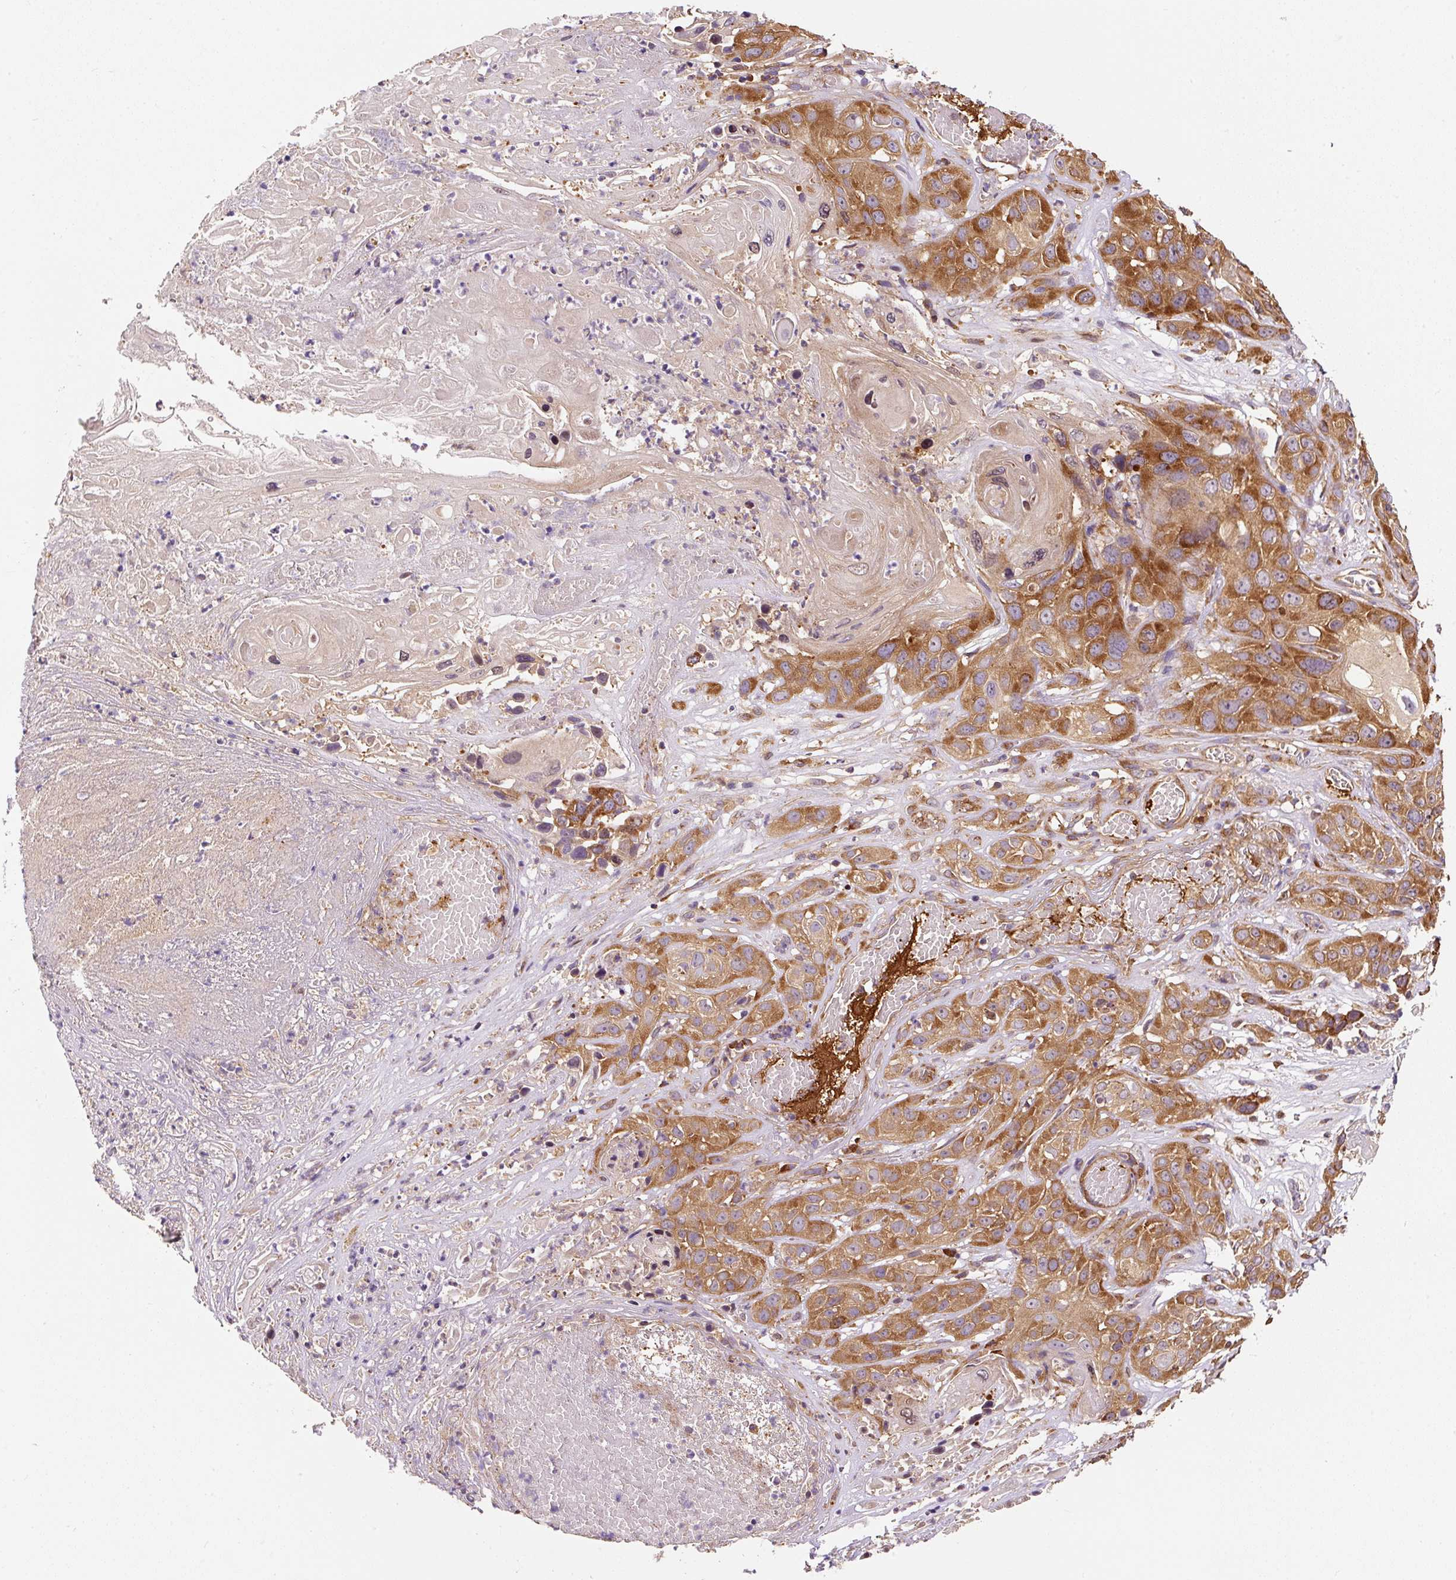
{"staining": {"intensity": "strong", "quantity": ">75%", "location": "cytoplasmic/membranous"}, "tissue": "skin cancer", "cell_type": "Tumor cells", "image_type": "cancer", "snomed": [{"axis": "morphology", "description": "Squamous cell carcinoma, NOS"}, {"axis": "topography", "description": "Skin"}], "caption": "An image of human skin cancer (squamous cell carcinoma) stained for a protein displays strong cytoplasmic/membranous brown staining in tumor cells.", "gene": "EIF2S2", "patient": {"sex": "male", "age": 55}}